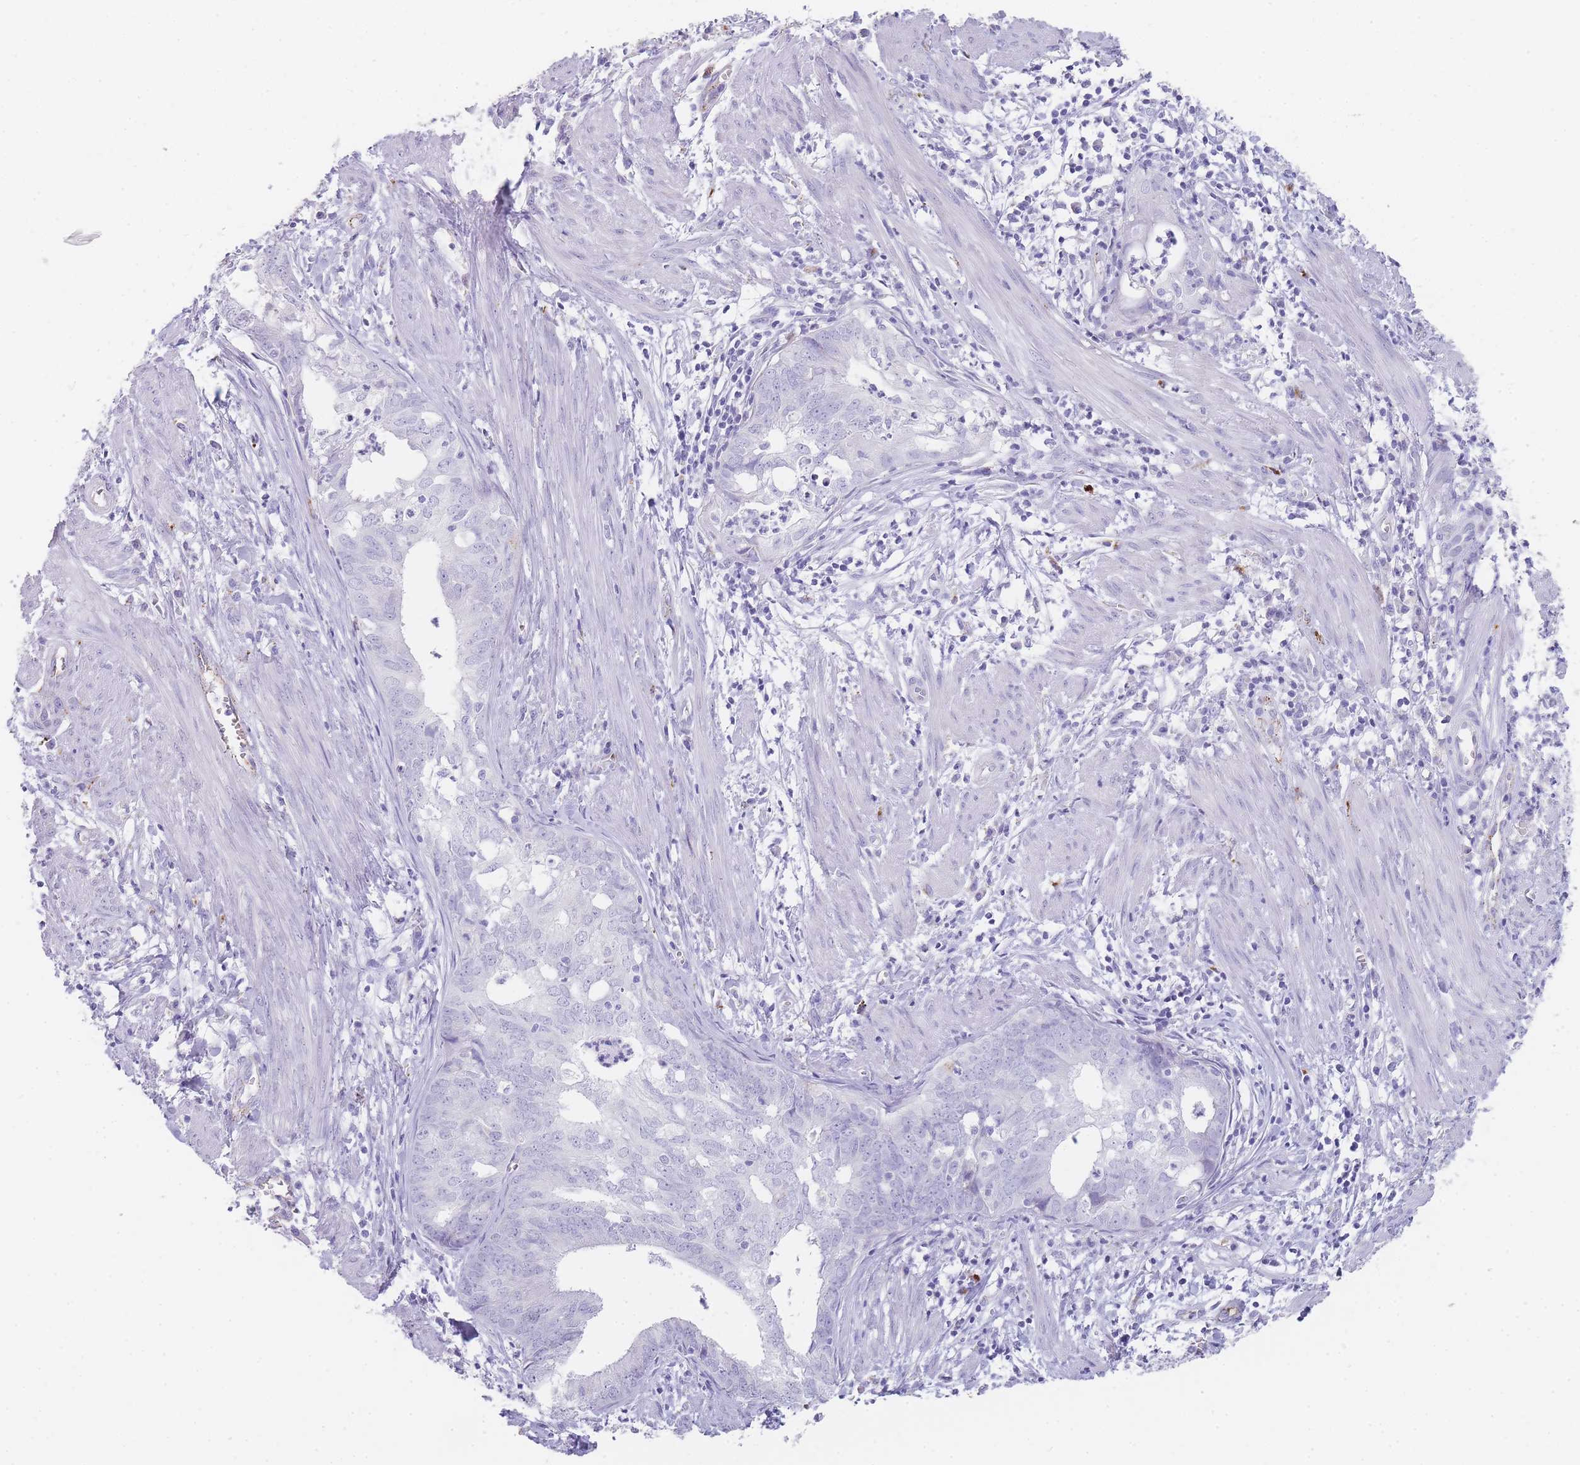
{"staining": {"intensity": "negative", "quantity": "none", "location": "none"}, "tissue": "endometrial cancer", "cell_type": "Tumor cells", "image_type": "cancer", "snomed": [{"axis": "morphology", "description": "Adenocarcinoma, NOS"}, {"axis": "topography", "description": "Endometrium"}], "caption": "Histopathology image shows no significant protein expression in tumor cells of endometrial adenocarcinoma. (DAB immunohistochemistry (IHC) with hematoxylin counter stain).", "gene": "RHO", "patient": {"sex": "female", "age": 68}}